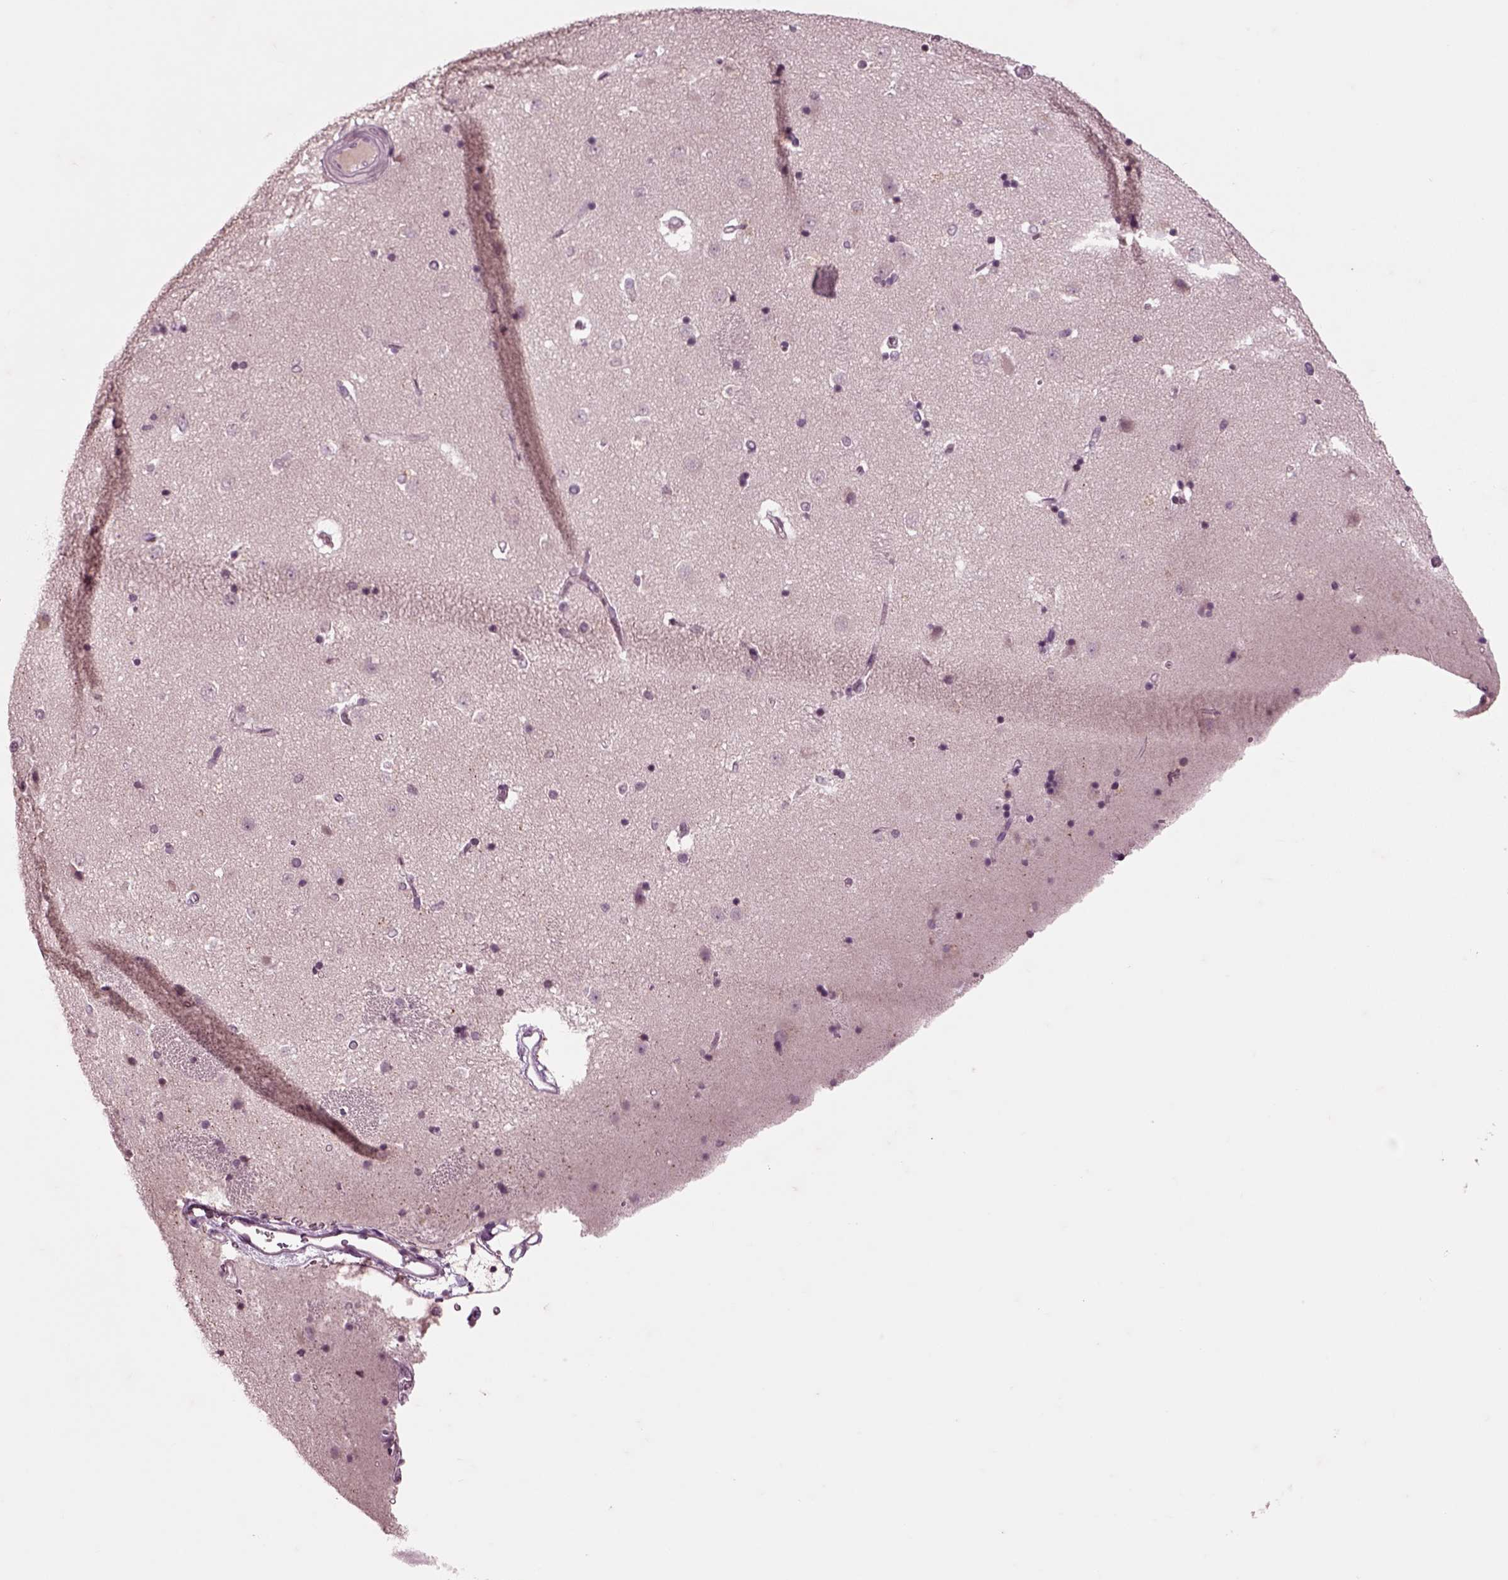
{"staining": {"intensity": "negative", "quantity": "none", "location": "none"}, "tissue": "caudate", "cell_type": "Glial cells", "image_type": "normal", "snomed": [{"axis": "morphology", "description": "Normal tissue, NOS"}, {"axis": "topography", "description": "Lateral ventricle wall"}], "caption": "High magnification brightfield microscopy of benign caudate stained with DAB (brown) and counterstained with hematoxylin (blue): glial cells show no significant staining.", "gene": "CHGB", "patient": {"sex": "male", "age": 51}}